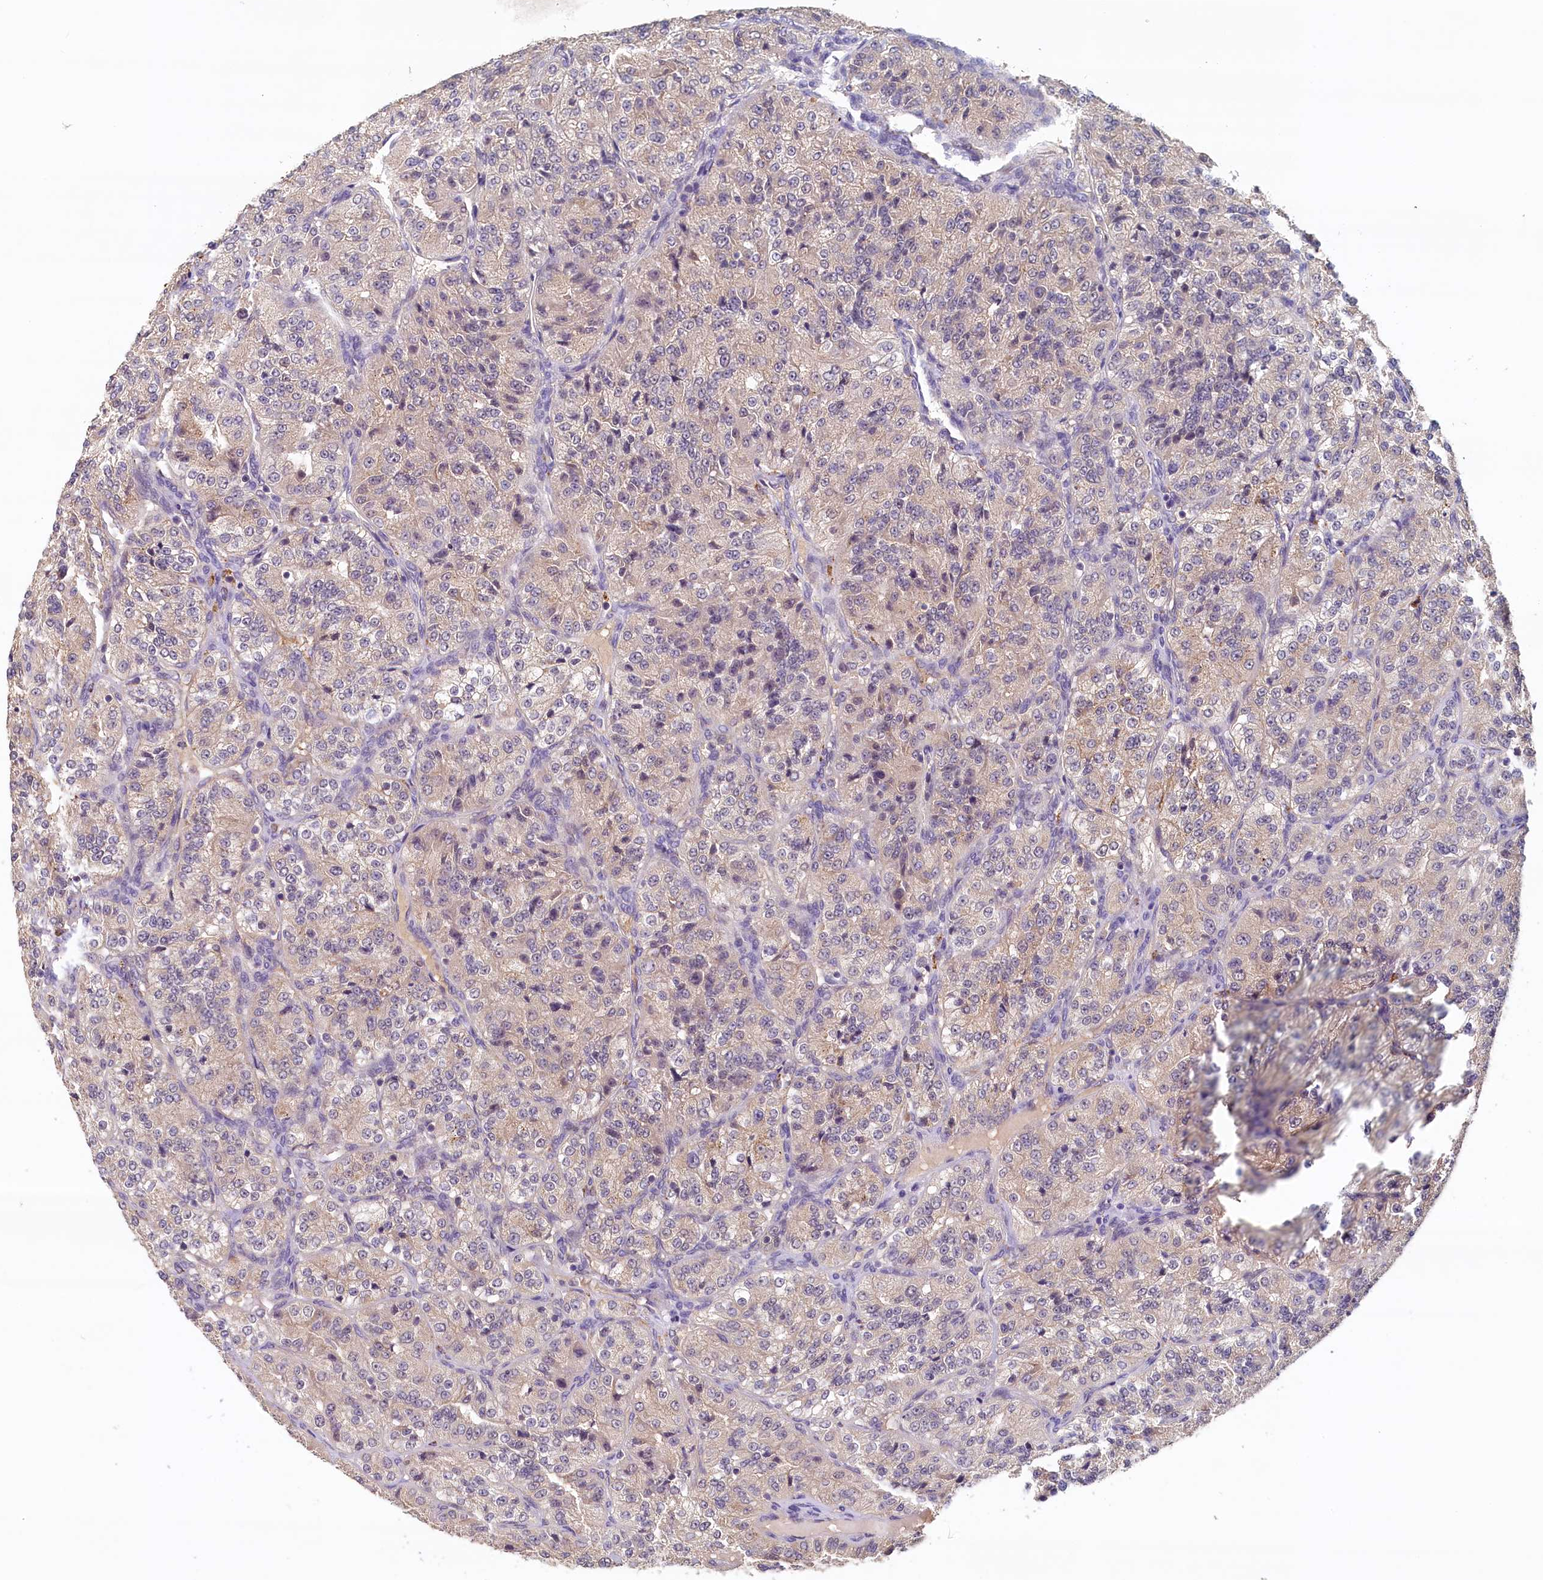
{"staining": {"intensity": "weak", "quantity": "25%-75%", "location": "cytoplasmic/membranous"}, "tissue": "renal cancer", "cell_type": "Tumor cells", "image_type": "cancer", "snomed": [{"axis": "morphology", "description": "Adenocarcinoma, NOS"}, {"axis": "topography", "description": "Kidney"}], "caption": "Protein analysis of renal cancer (adenocarcinoma) tissue reveals weak cytoplasmic/membranous positivity in about 25%-75% of tumor cells.", "gene": "NUBP2", "patient": {"sex": "female", "age": 63}}